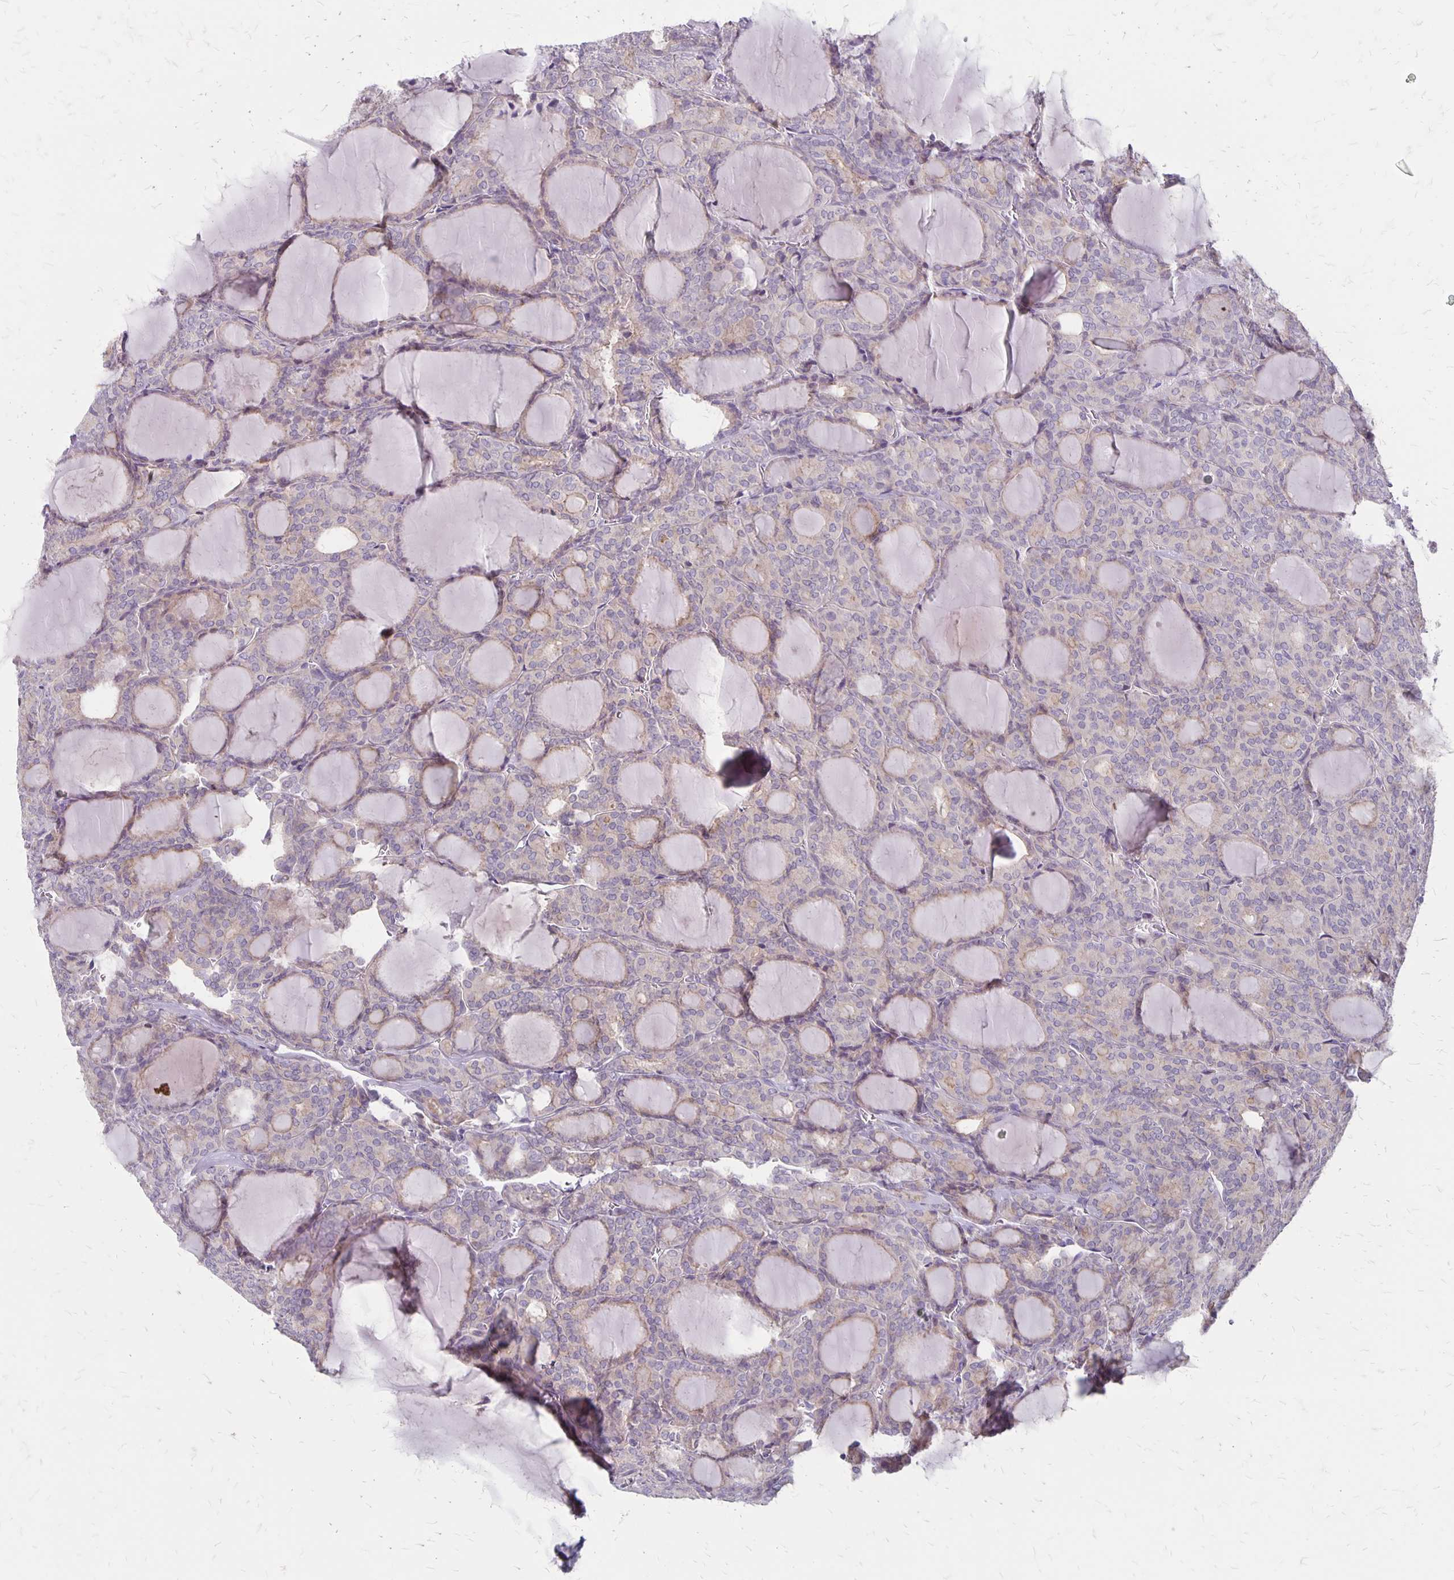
{"staining": {"intensity": "negative", "quantity": "none", "location": "none"}, "tissue": "thyroid cancer", "cell_type": "Tumor cells", "image_type": "cancer", "snomed": [{"axis": "morphology", "description": "Follicular adenoma carcinoma, NOS"}, {"axis": "topography", "description": "Thyroid gland"}], "caption": "A photomicrograph of thyroid follicular adenoma carcinoma stained for a protein displays no brown staining in tumor cells. Brightfield microscopy of immunohistochemistry stained with DAB (3,3'-diaminobenzidine) (brown) and hematoxylin (blue), captured at high magnification.", "gene": "HOMER1", "patient": {"sex": "male", "age": 74}}